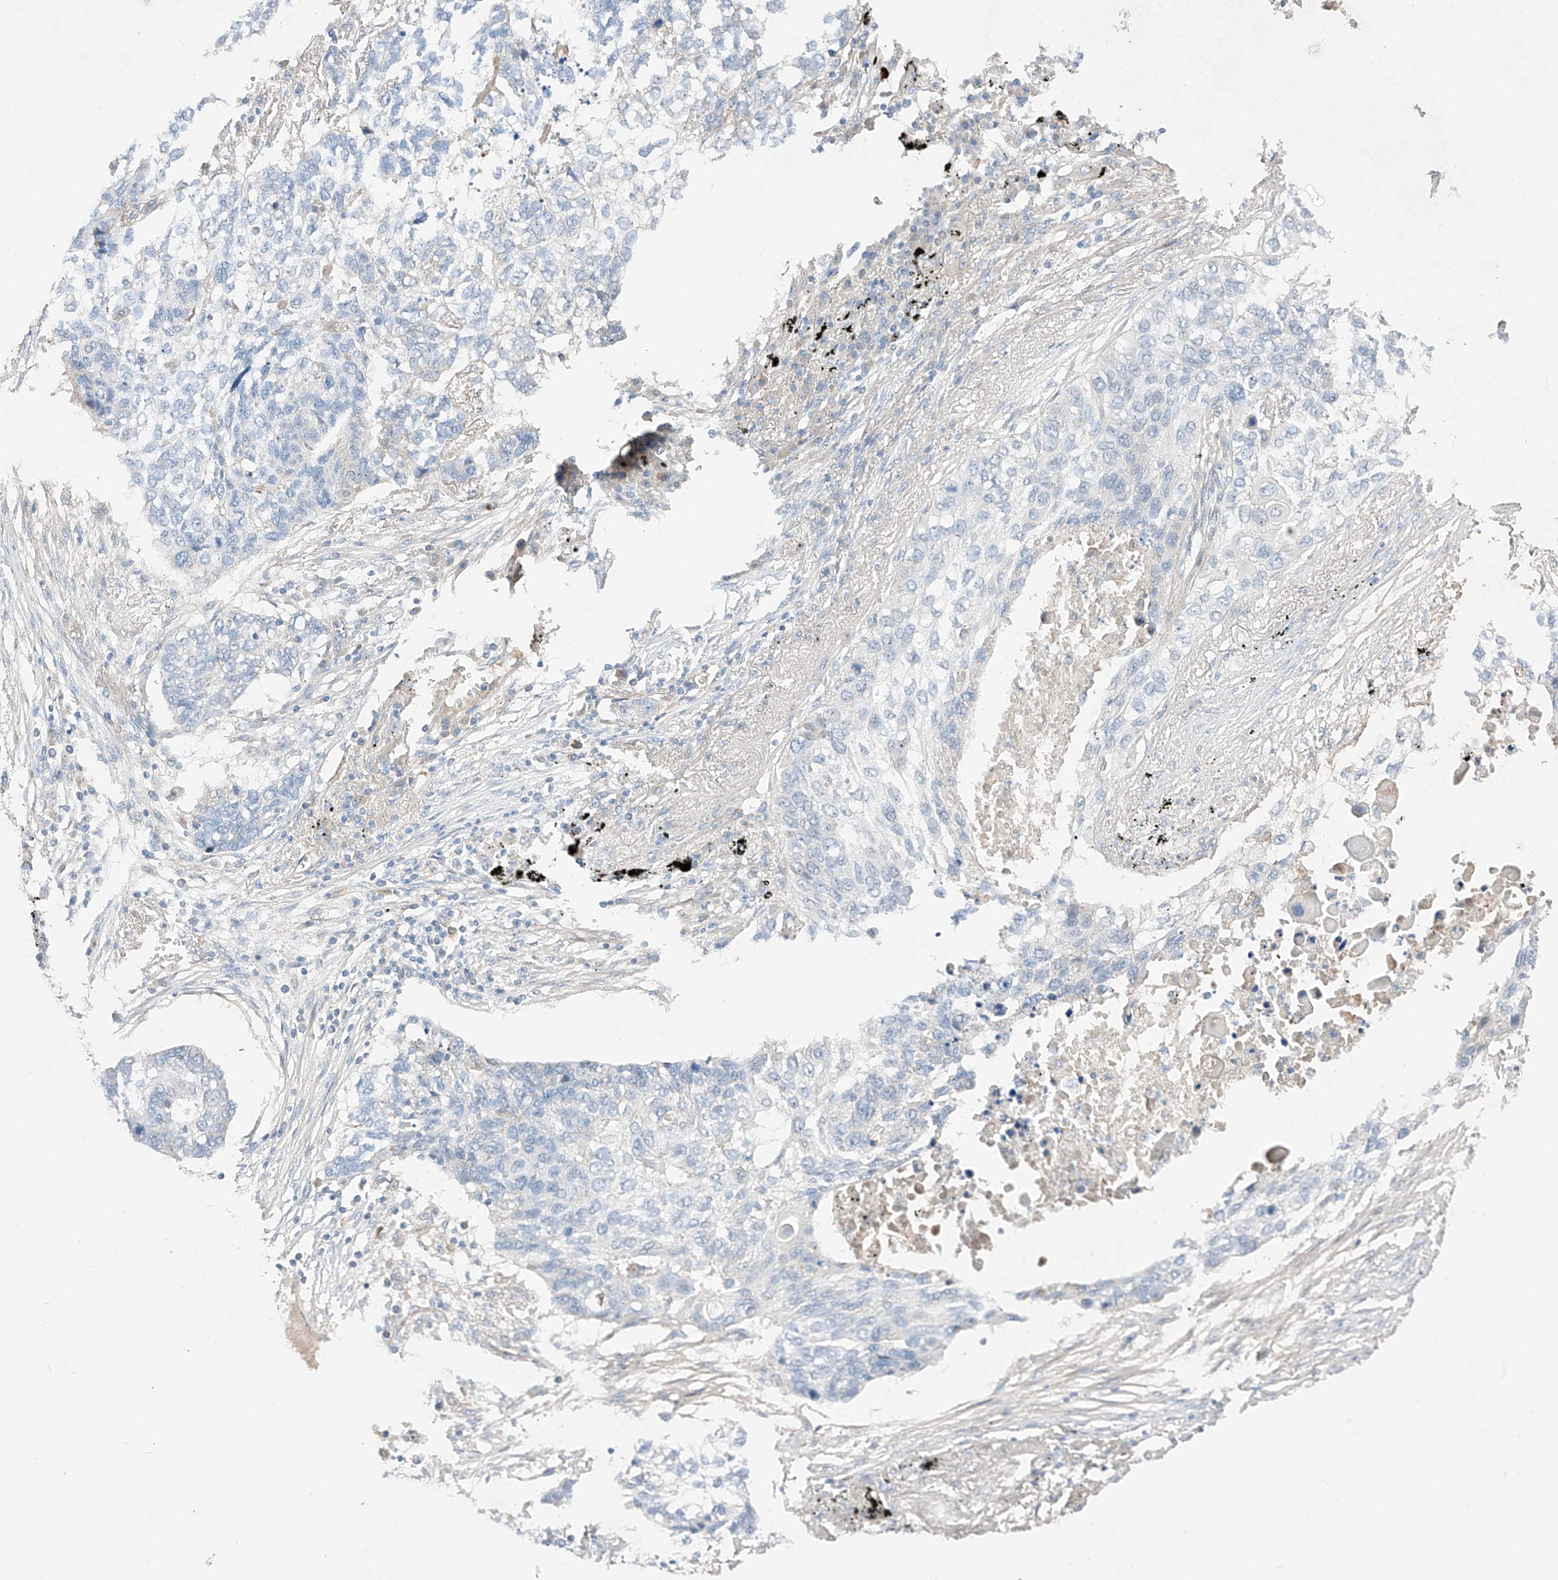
{"staining": {"intensity": "negative", "quantity": "none", "location": "none"}, "tissue": "lung cancer", "cell_type": "Tumor cells", "image_type": "cancer", "snomed": [{"axis": "morphology", "description": "Squamous cell carcinoma, NOS"}, {"axis": "topography", "description": "Lung"}], "caption": "Immunohistochemical staining of human lung squamous cell carcinoma demonstrates no significant positivity in tumor cells. (Stains: DAB IHC with hematoxylin counter stain, Microscopy: brightfield microscopy at high magnification).", "gene": "RUSC1", "patient": {"sex": "female", "age": 63}}